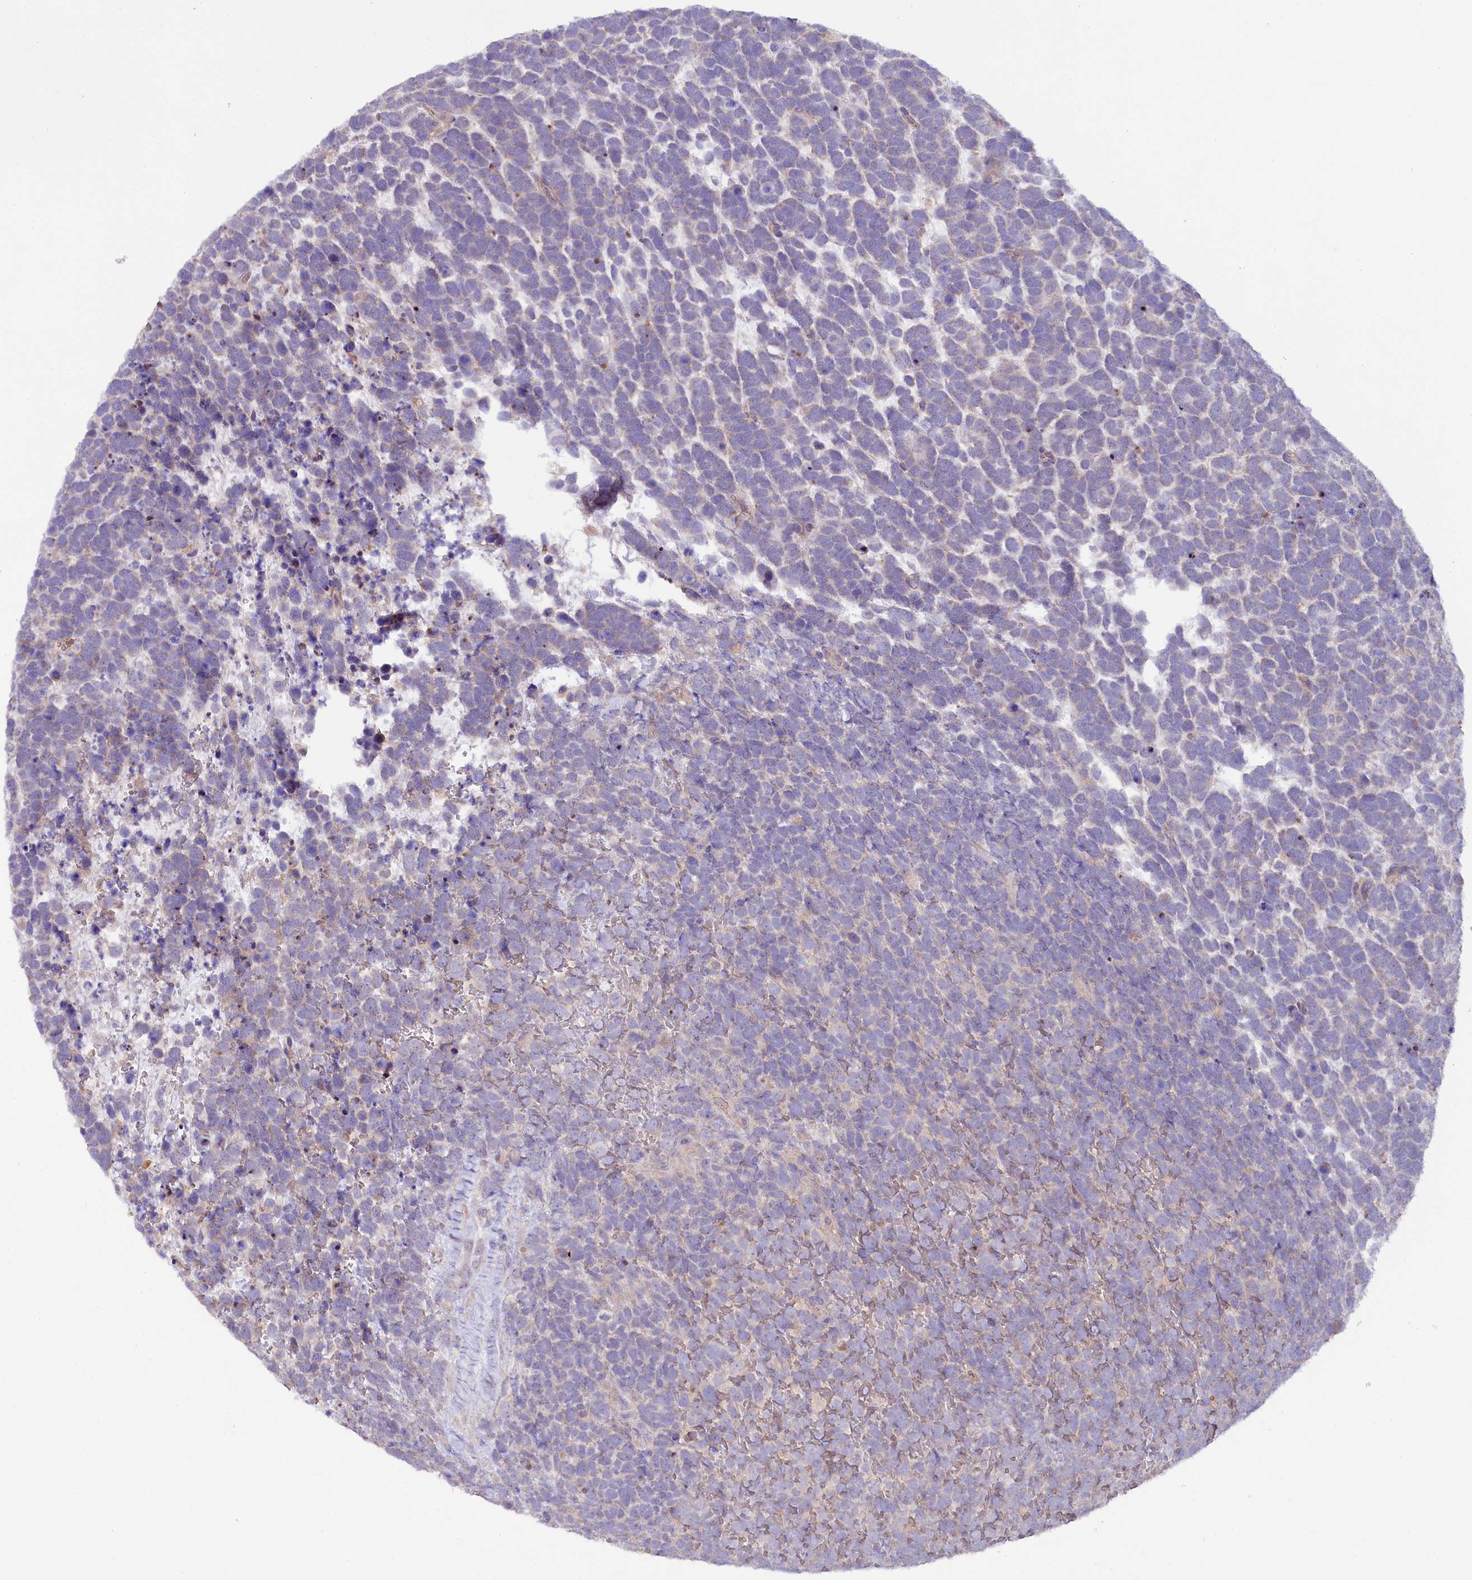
{"staining": {"intensity": "negative", "quantity": "none", "location": "none"}, "tissue": "urothelial cancer", "cell_type": "Tumor cells", "image_type": "cancer", "snomed": [{"axis": "morphology", "description": "Urothelial carcinoma, High grade"}, {"axis": "topography", "description": "Urinary bladder"}], "caption": "A micrograph of urothelial cancer stained for a protein shows no brown staining in tumor cells.", "gene": "ZNF45", "patient": {"sex": "female", "age": 82}}